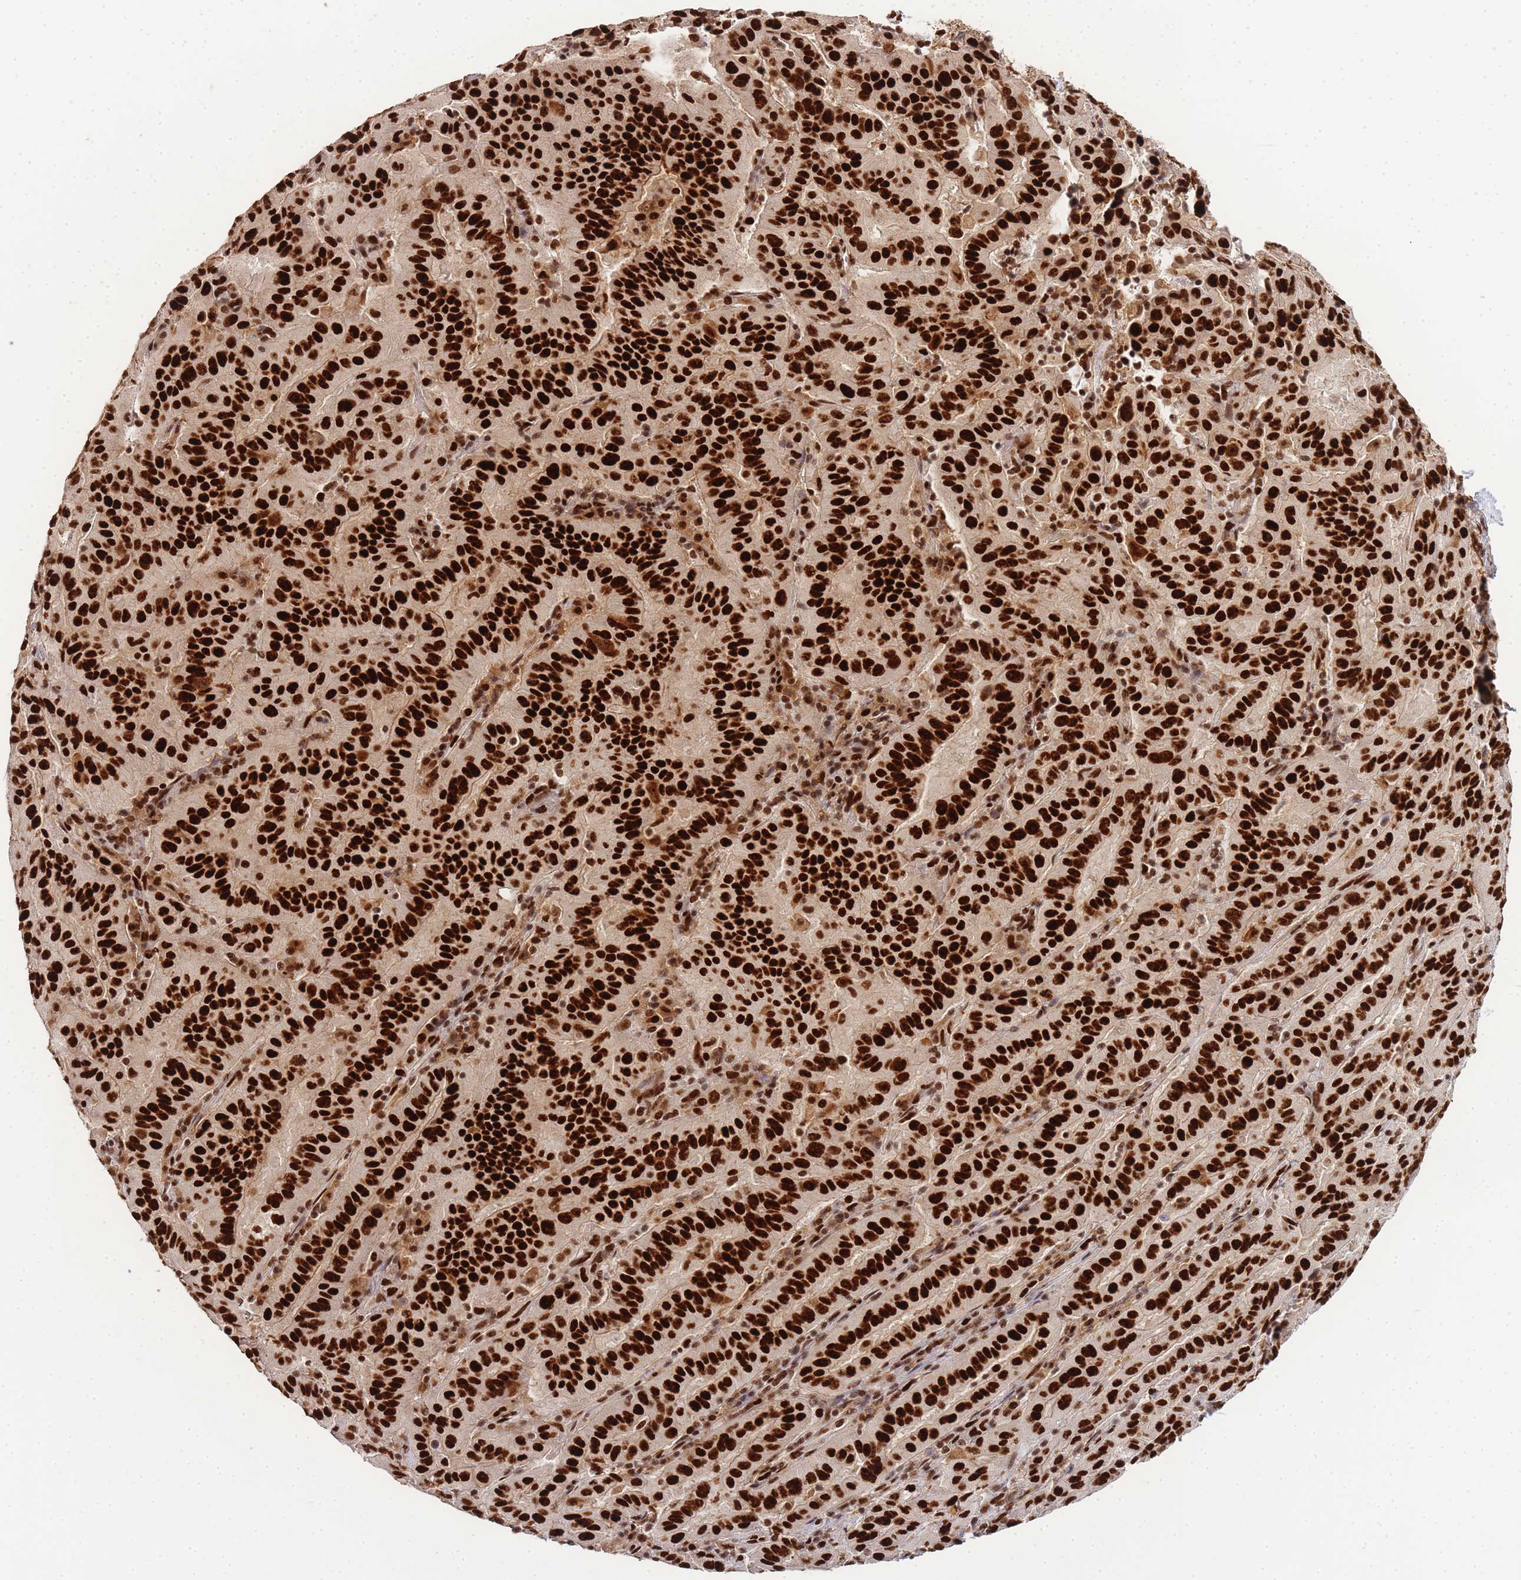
{"staining": {"intensity": "strong", "quantity": ">75%", "location": "nuclear"}, "tissue": "pancreatic cancer", "cell_type": "Tumor cells", "image_type": "cancer", "snomed": [{"axis": "morphology", "description": "Adenocarcinoma, NOS"}, {"axis": "topography", "description": "Pancreas"}], "caption": "Pancreatic cancer (adenocarcinoma) was stained to show a protein in brown. There is high levels of strong nuclear positivity in approximately >75% of tumor cells.", "gene": "PRKDC", "patient": {"sex": "male", "age": 63}}